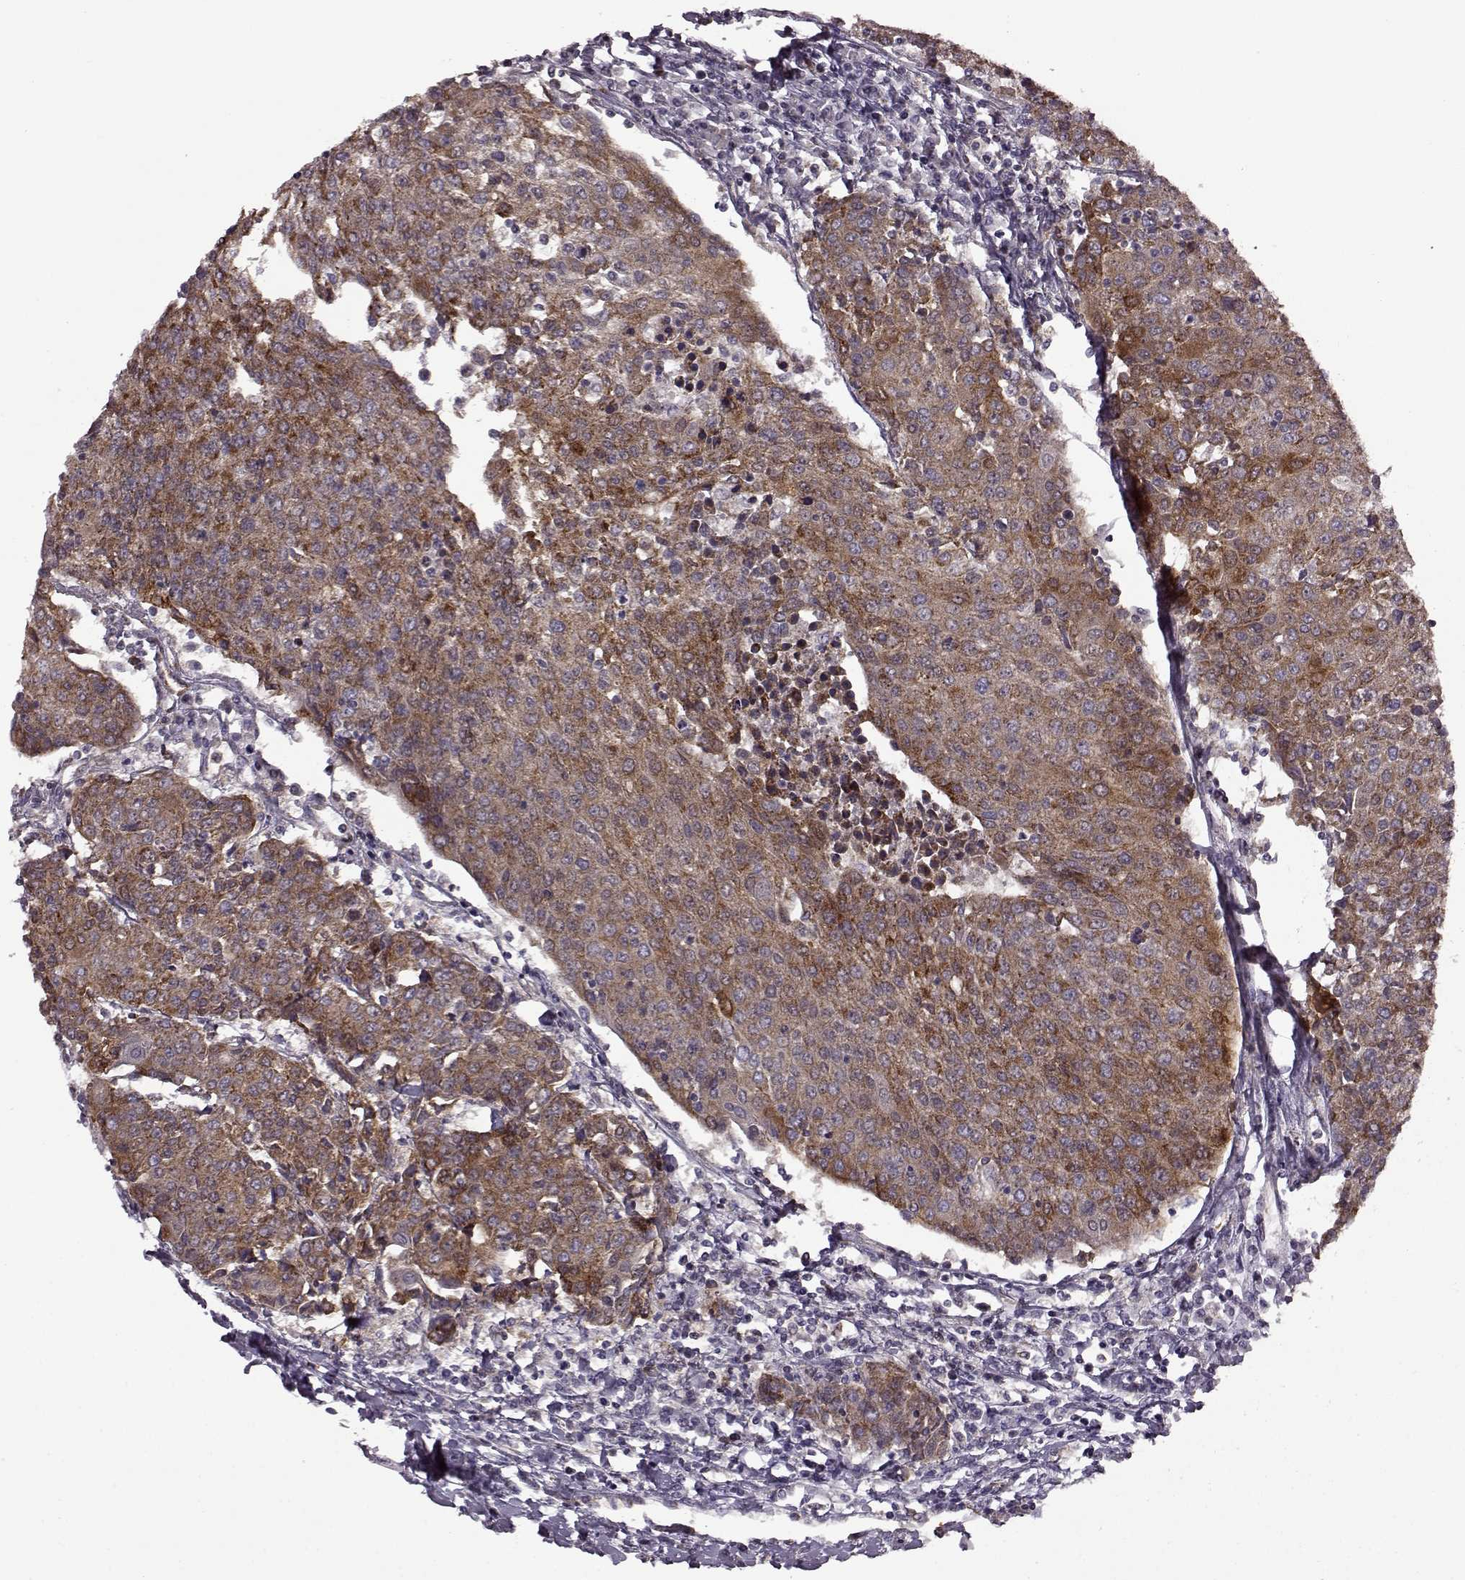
{"staining": {"intensity": "strong", "quantity": ">75%", "location": "cytoplasmic/membranous"}, "tissue": "urothelial cancer", "cell_type": "Tumor cells", "image_type": "cancer", "snomed": [{"axis": "morphology", "description": "Urothelial carcinoma, High grade"}, {"axis": "topography", "description": "Urinary bladder"}], "caption": "Human urothelial carcinoma (high-grade) stained with a protein marker displays strong staining in tumor cells.", "gene": "MTSS1", "patient": {"sex": "female", "age": 85}}